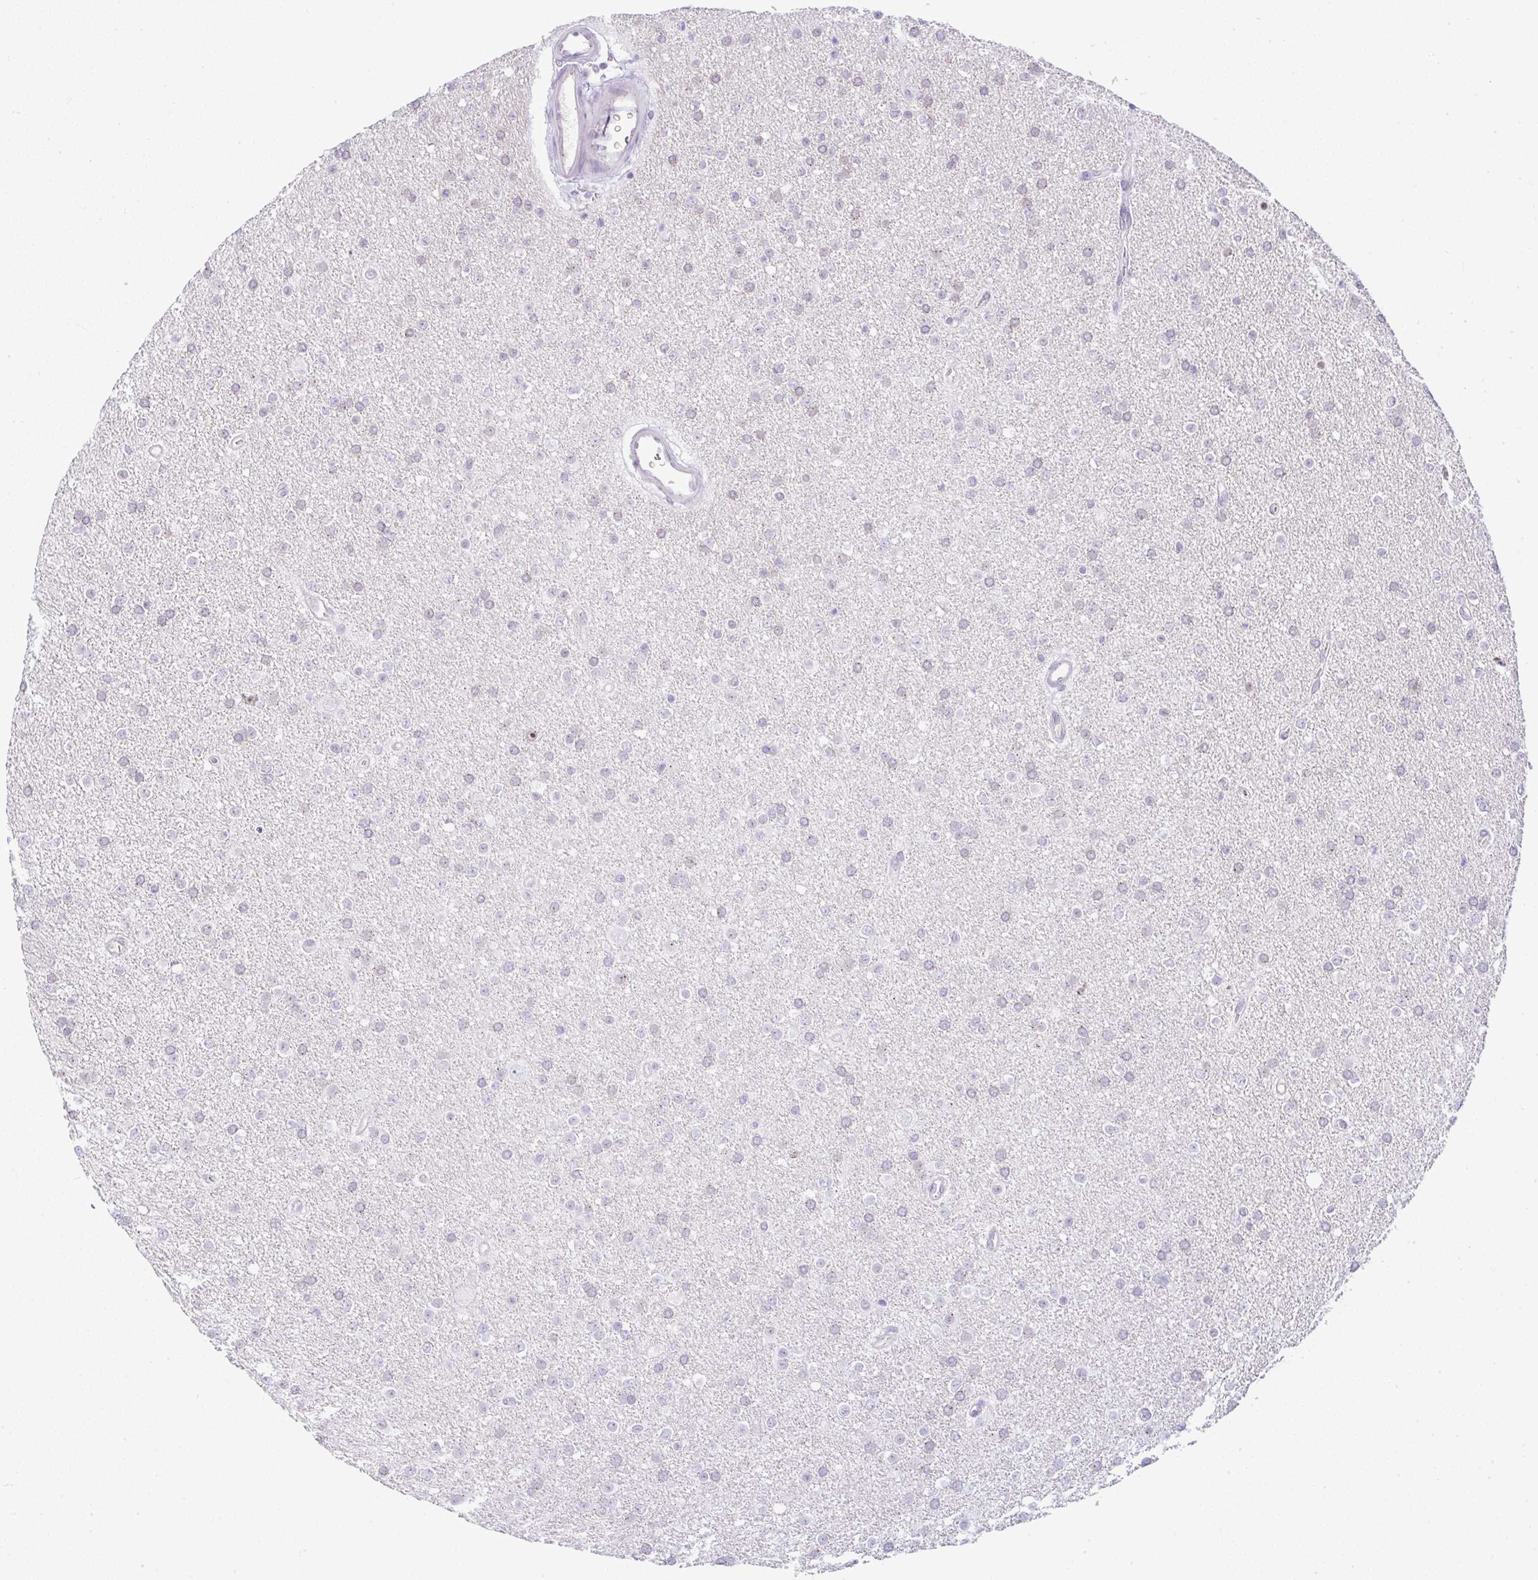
{"staining": {"intensity": "negative", "quantity": "none", "location": "none"}, "tissue": "glioma", "cell_type": "Tumor cells", "image_type": "cancer", "snomed": [{"axis": "morphology", "description": "Glioma, malignant, Low grade"}, {"axis": "topography", "description": "Brain"}], "caption": "Photomicrograph shows no protein positivity in tumor cells of malignant glioma (low-grade) tissue.", "gene": "FAM177A1", "patient": {"sex": "female", "age": 34}}